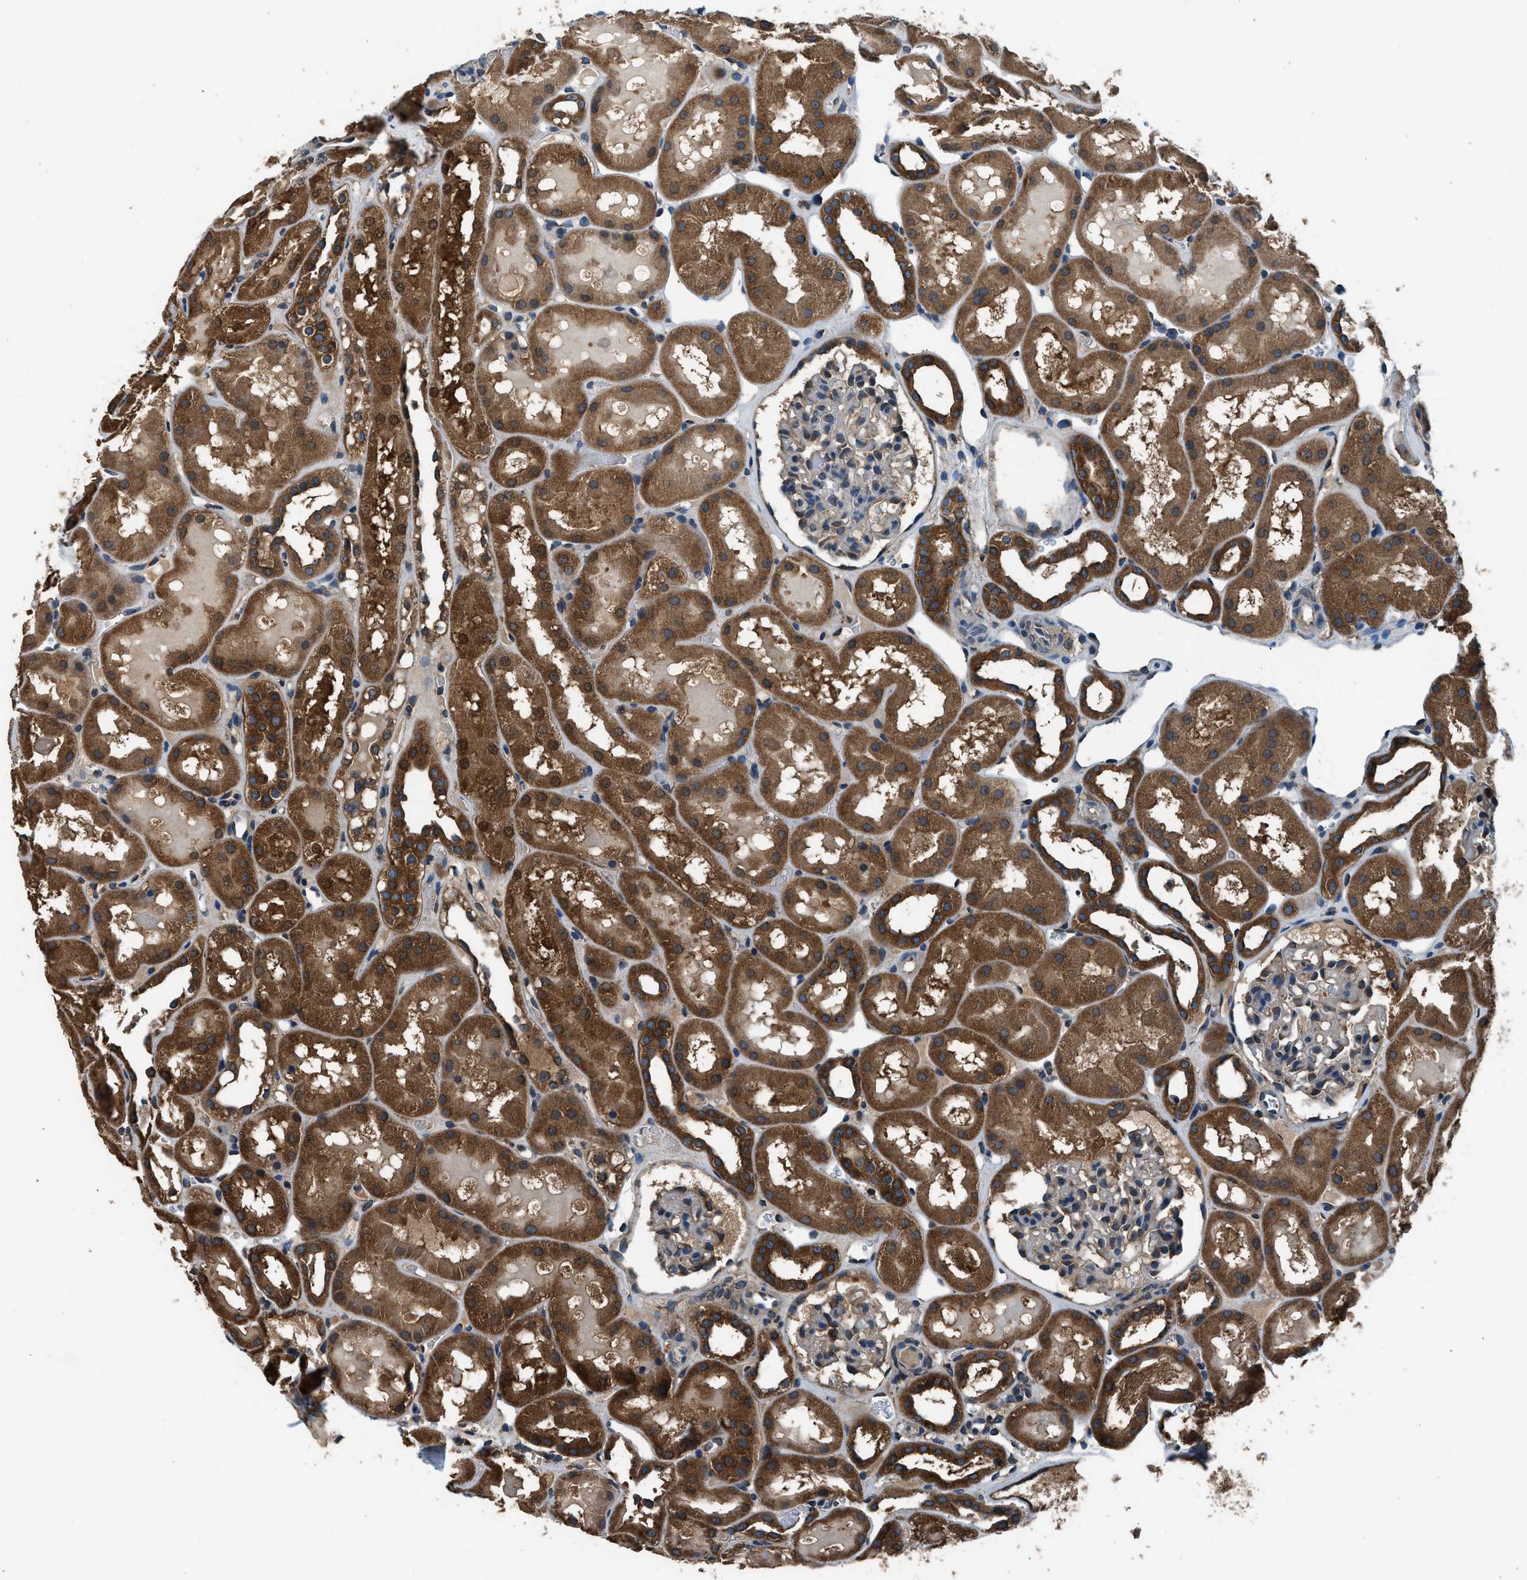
{"staining": {"intensity": "moderate", "quantity": "<25%", "location": "cytoplasmic/membranous"}, "tissue": "kidney", "cell_type": "Cells in glomeruli", "image_type": "normal", "snomed": [{"axis": "morphology", "description": "Normal tissue, NOS"}, {"axis": "topography", "description": "Kidney"}, {"axis": "topography", "description": "Urinary bladder"}], "caption": "Immunohistochemistry image of normal kidney stained for a protein (brown), which shows low levels of moderate cytoplasmic/membranous positivity in approximately <25% of cells in glomeruli.", "gene": "ARFGAP2", "patient": {"sex": "male", "age": 16}}